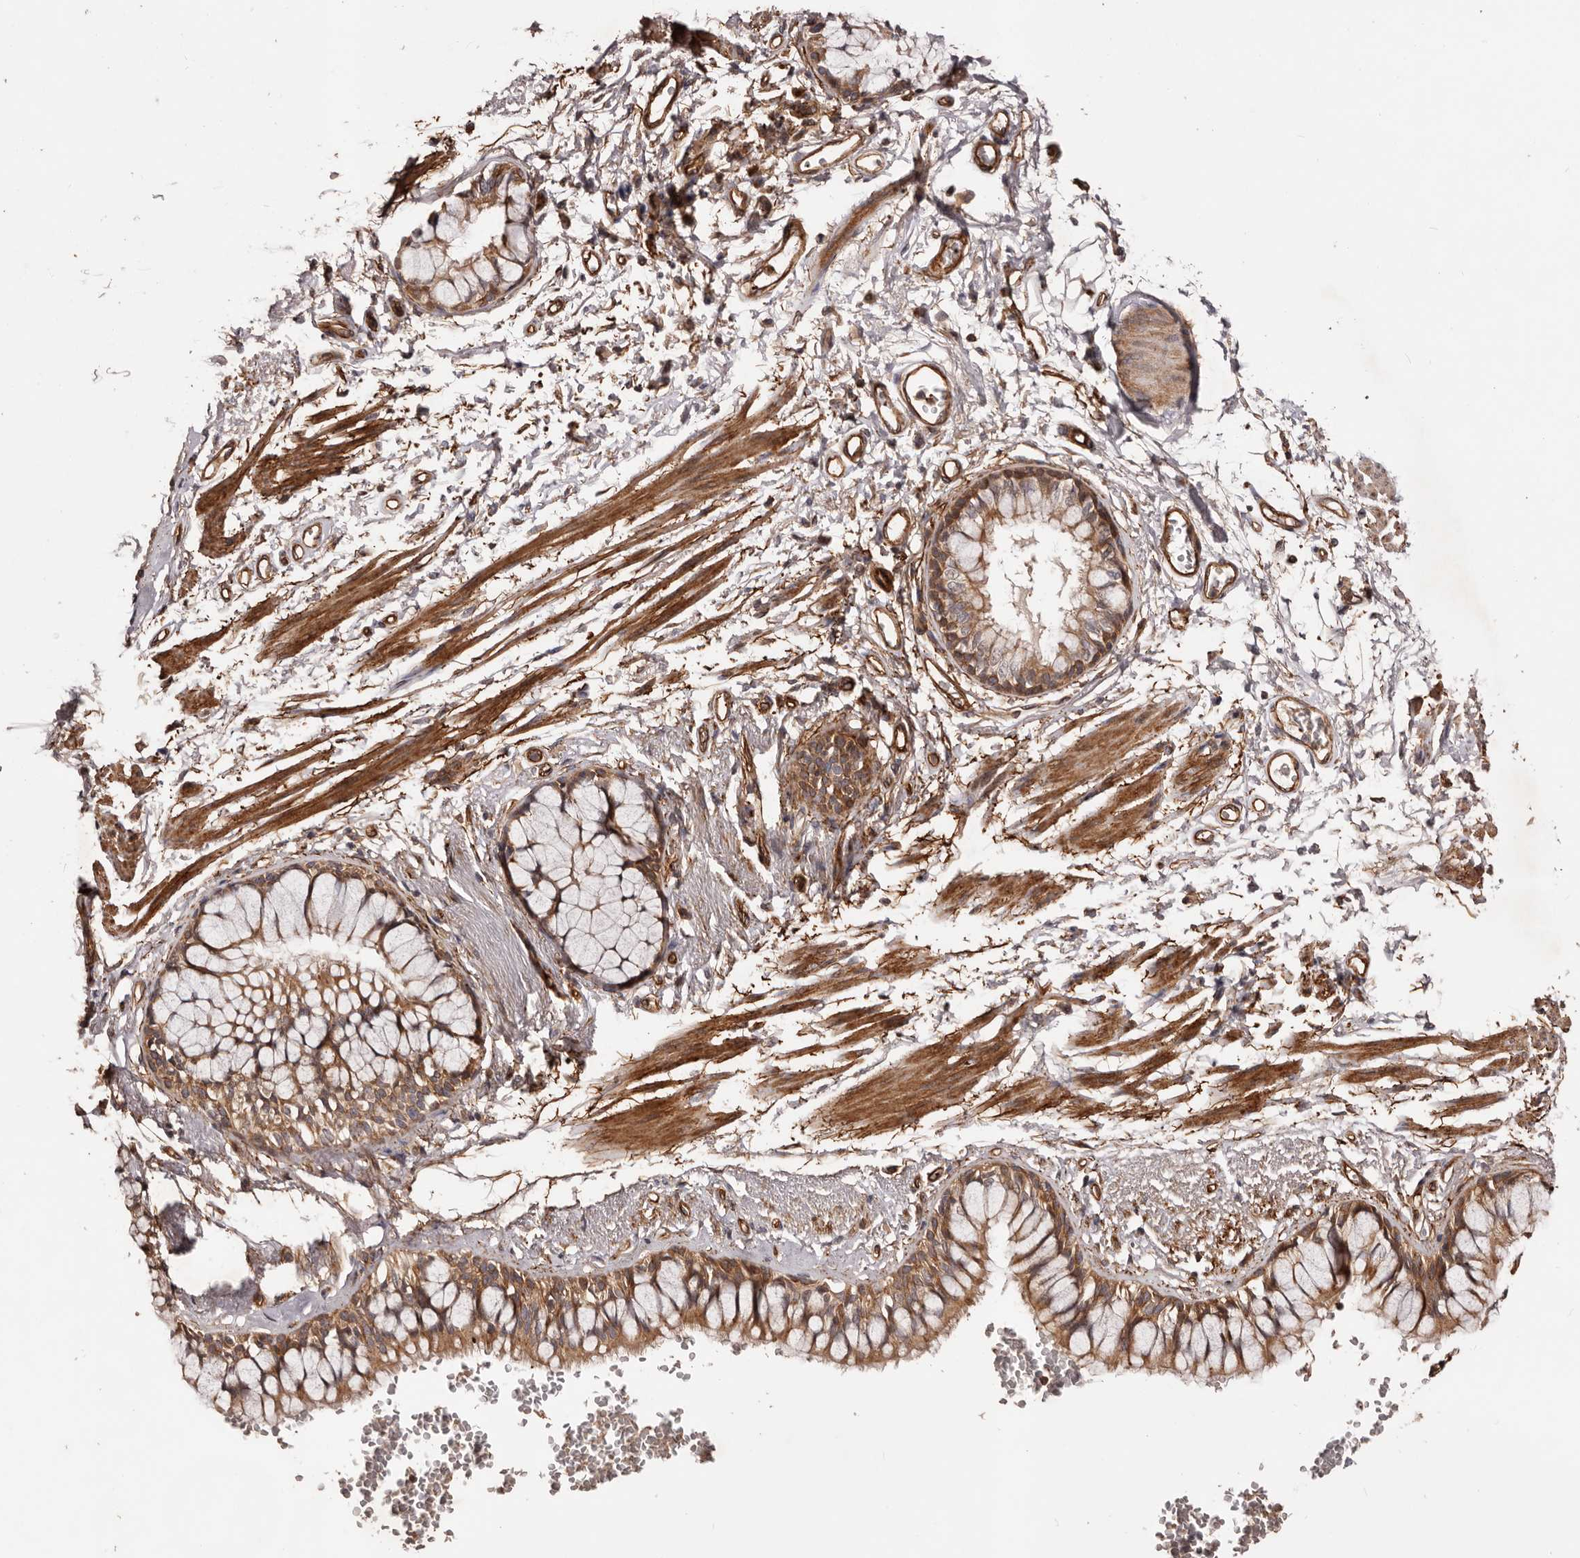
{"staining": {"intensity": "strong", "quantity": ">75%", "location": "cytoplasmic/membranous"}, "tissue": "bronchus", "cell_type": "Respiratory epithelial cells", "image_type": "normal", "snomed": [{"axis": "morphology", "description": "Normal tissue, NOS"}, {"axis": "topography", "description": "Cartilage tissue"}, {"axis": "topography", "description": "Bronchus"}], "caption": "Respiratory epithelial cells demonstrate high levels of strong cytoplasmic/membranous staining in approximately >75% of cells in normal human bronchus.", "gene": "GTPBP1", "patient": {"sex": "female", "age": 73}}